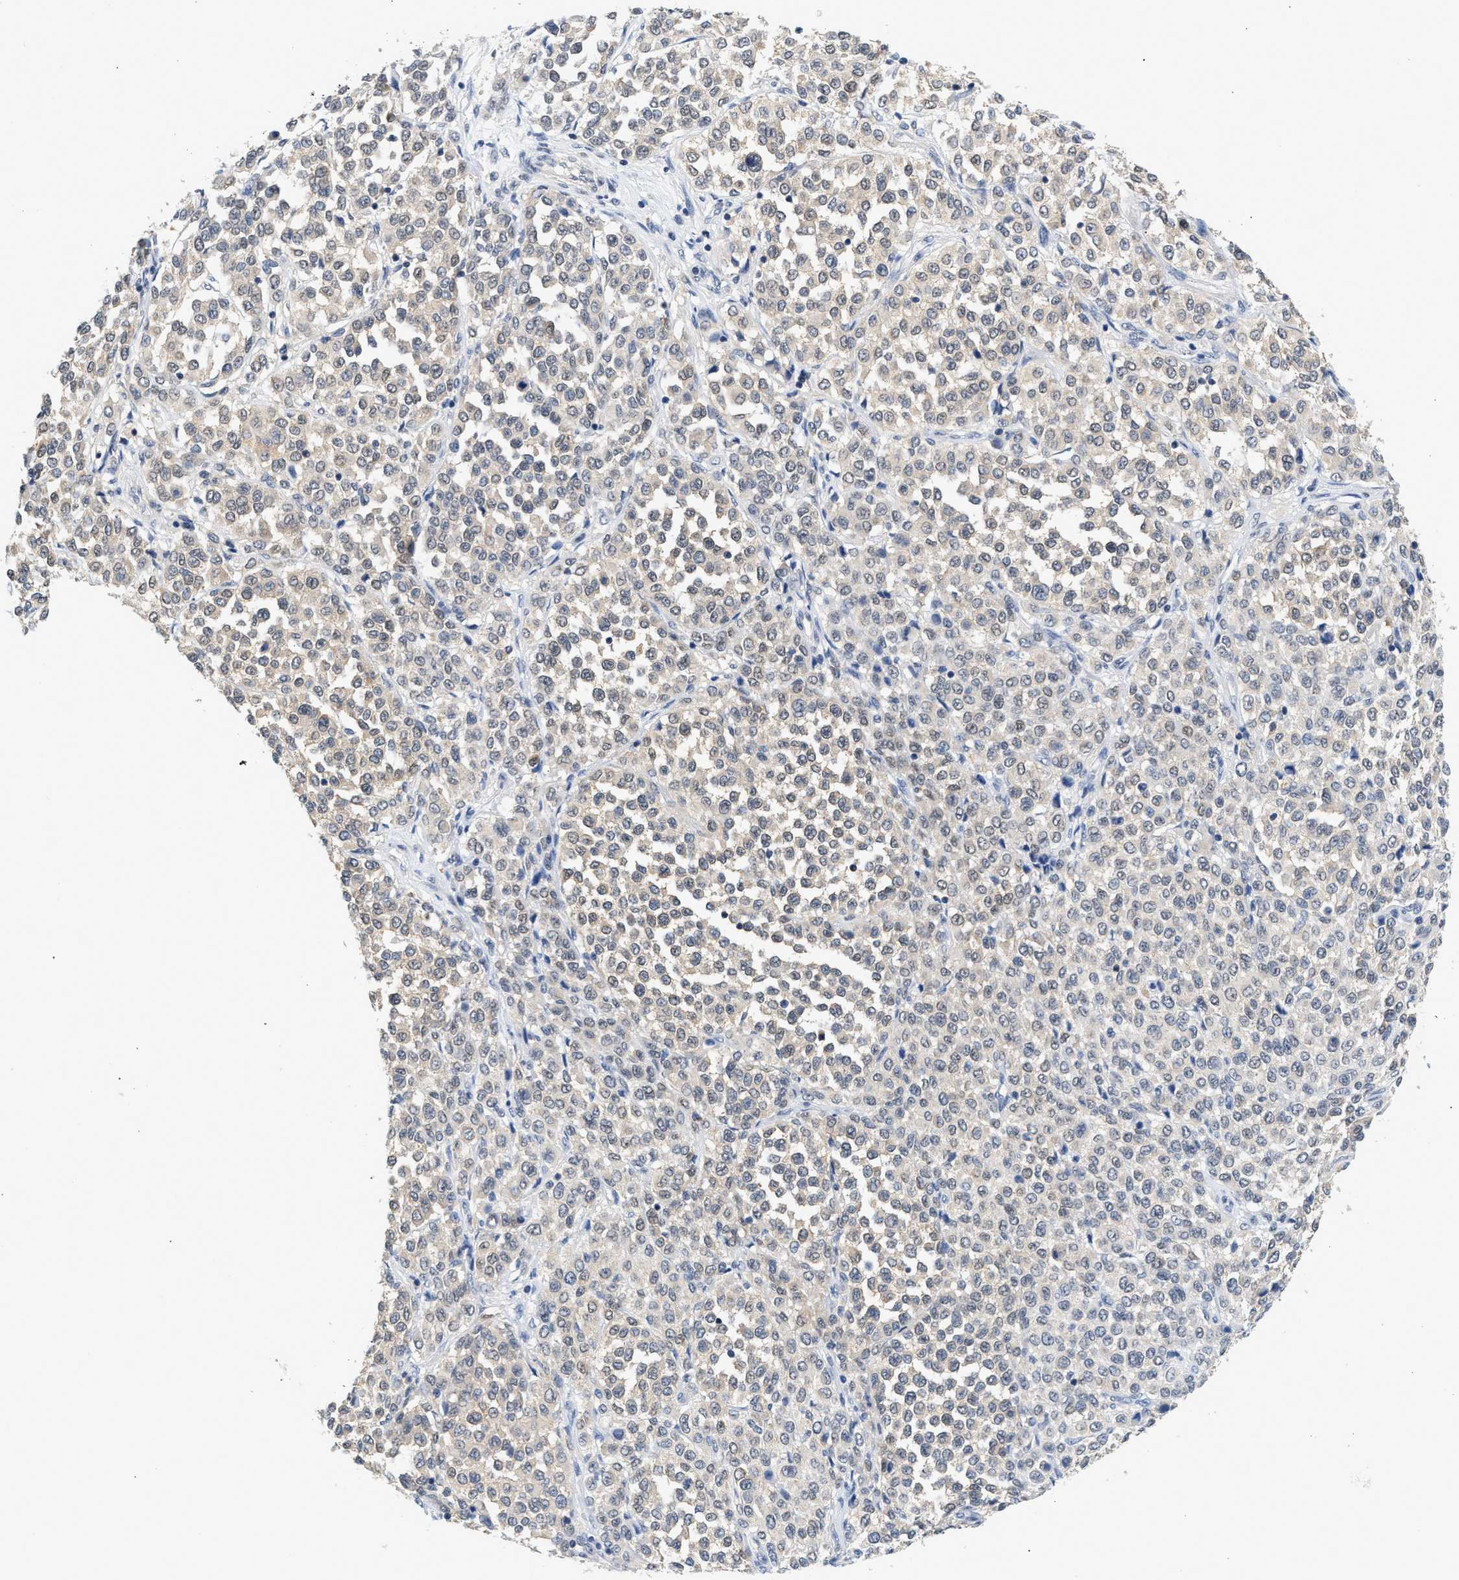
{"staining": {"intensity": "negative", "quantity": "none", "location": "none"}, "tissue": "melanoma", "cell_type": "Tumor cells", "image_type": "cancer", "snomed": [{"axis": "morphology", "description": "Malignant melanoma, Metastatic site"}, {"axis": "topography", "description": "Pancreas"}], "caption": "This is an immunohistochemistry (IHC) photomicrograph of human malignant melanoma (metastatic site). There is no positivity in tumor cells.", "gene": "PPM1L", "patient": {"sex": "female", "age": 30}}